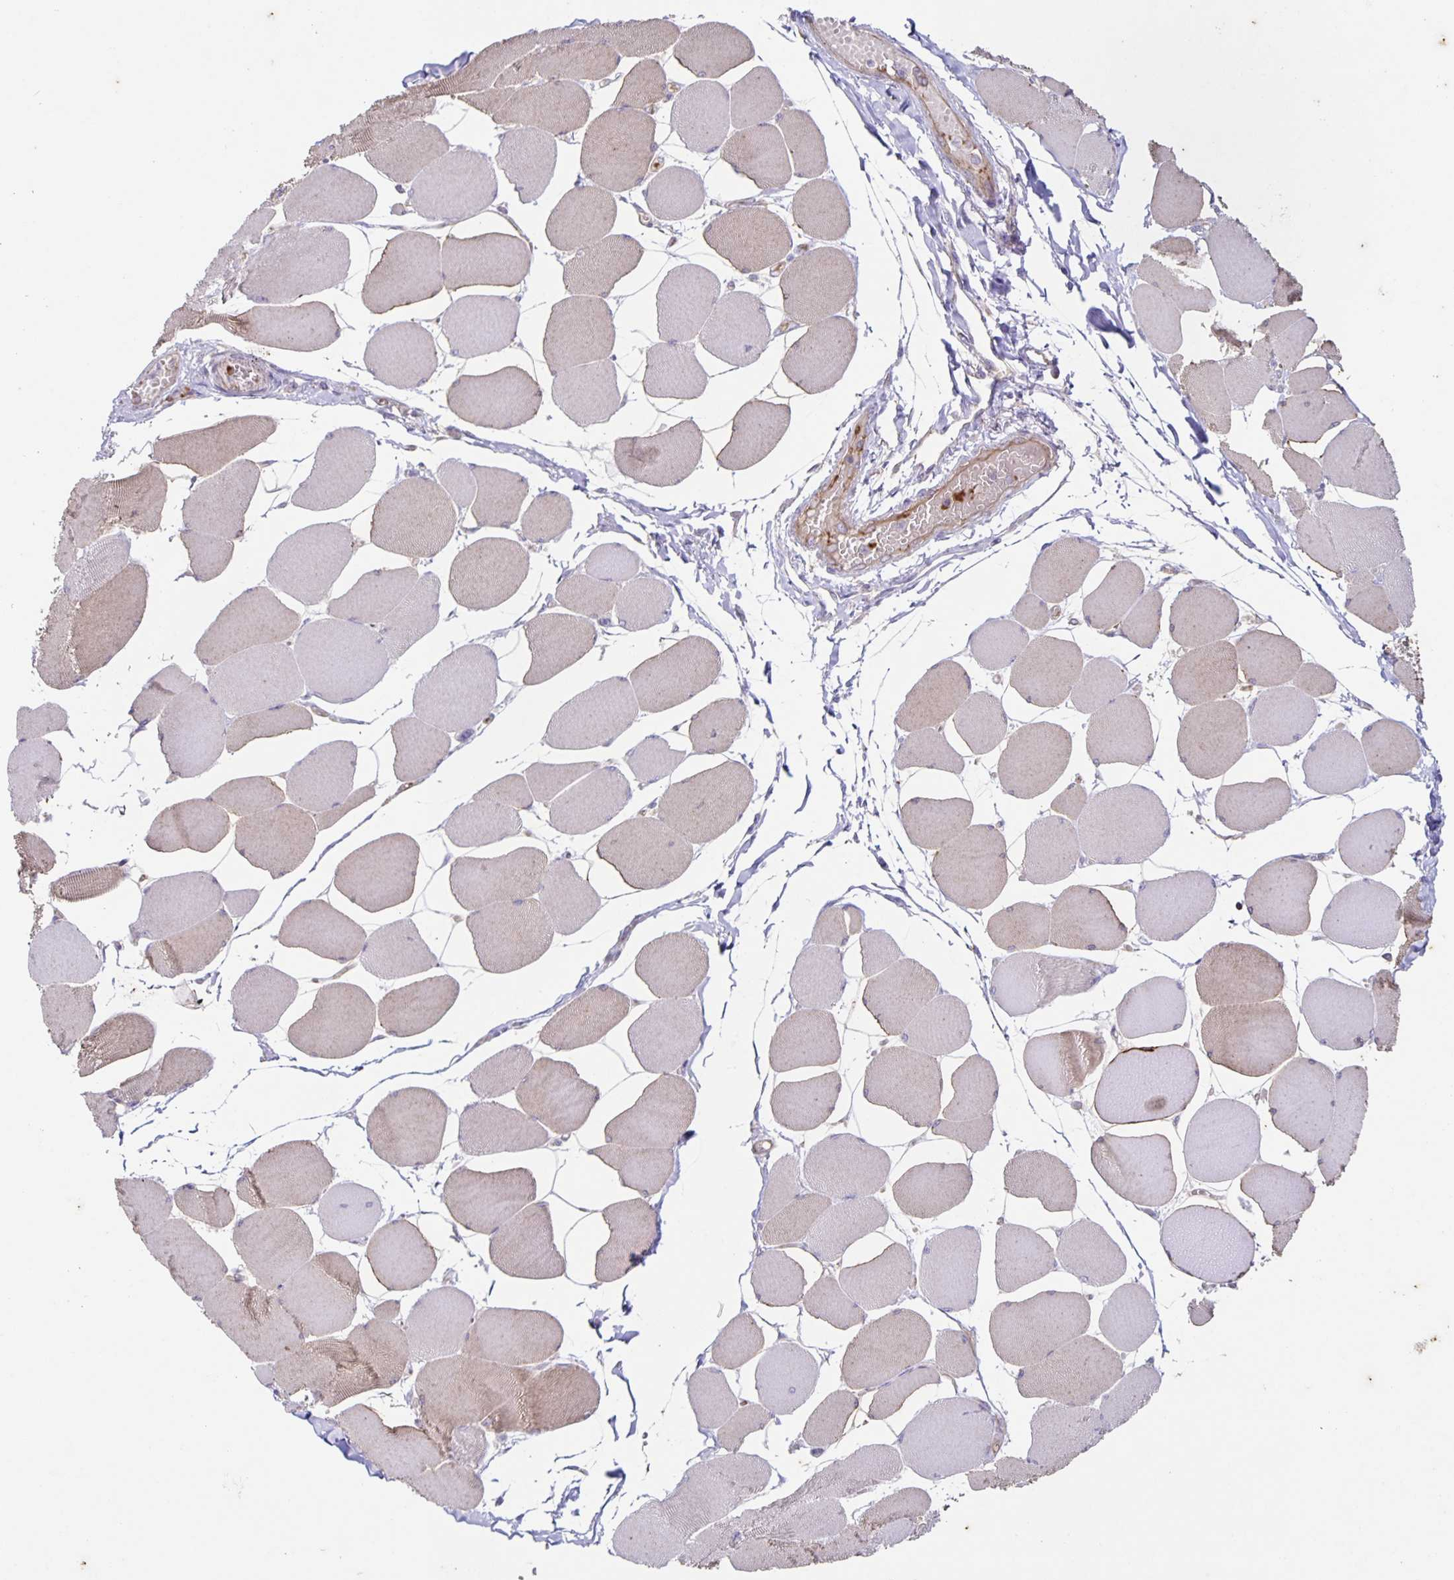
{"staining": {"intensity": "weak", "quantity": "25%-75%", "location": "cytoplasmic/membranous"}, "tissue": "skeletal muscle", "cell_type": "Myocytes", "image_type": "normal", "snomed": [{"axis": "morphology", "description": "Normal tissue, NOS"}, {"axis": "topography", "description": "Skeletal muscle"}], "caption": "Protein expression analysis of normal human skeletal muscle reveals weak cytoplasmic/membranous positivity in about 25%-75% of myocytes.", "gene": "ITGA2", "patient": {"sex": "female", "age": 75}}